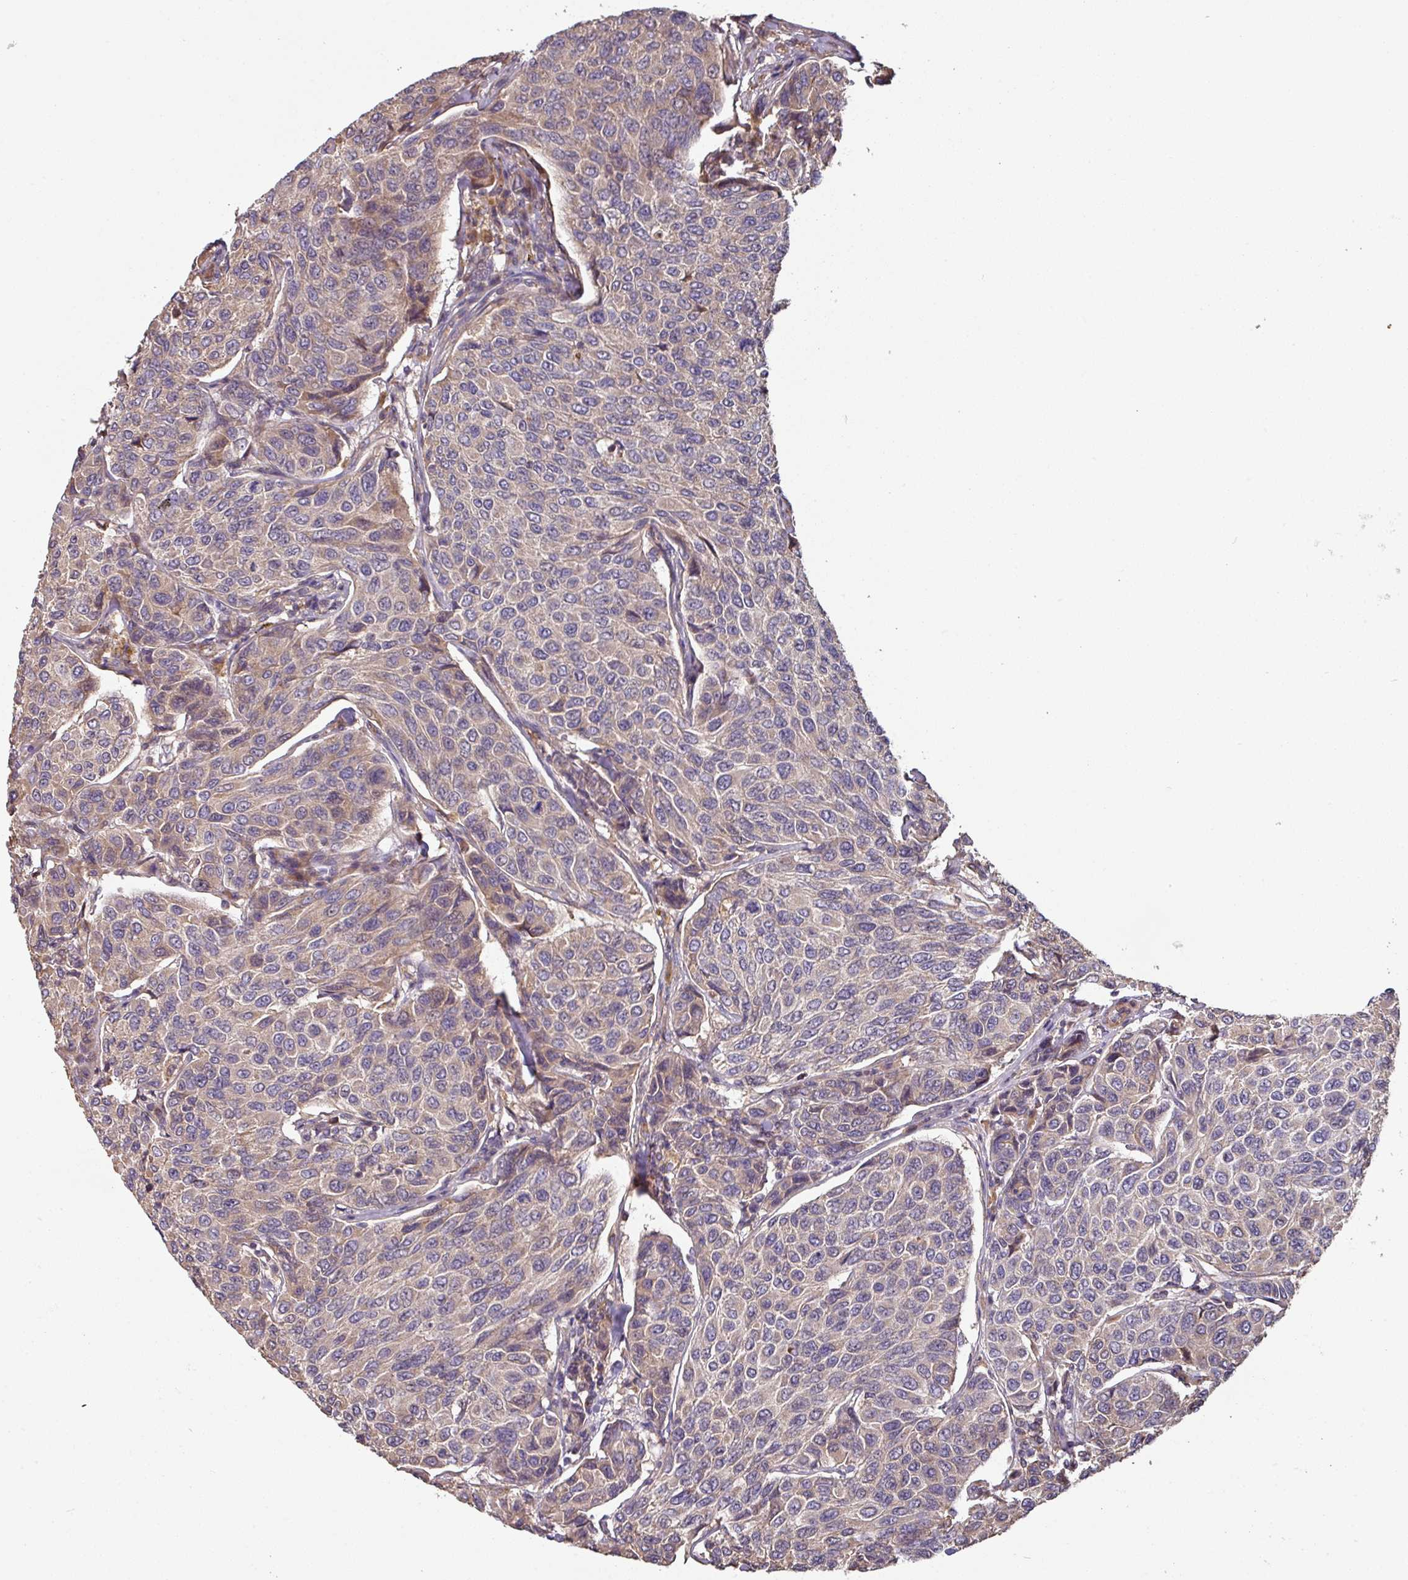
{"staining": {"intensity": "weak", "quantity": "25%-75%", "location": "cytoplasmic/membranous"}, "tissue": "breast cancer", "cell_type": "Tumor cells", "image_type": "cancer", "snomed": [{"axis": "morphology", "description": "Duct carcinoma"}, {"axis": "topography", "description": "Breast"}], "caption": "A brown stain shows weak cytoplasmic/membranous staining of a protein in human breast invasive ductal carcinoma tumor cells.", "gene": "SIK1", "patient": {"sex": "female", "age": 55}}